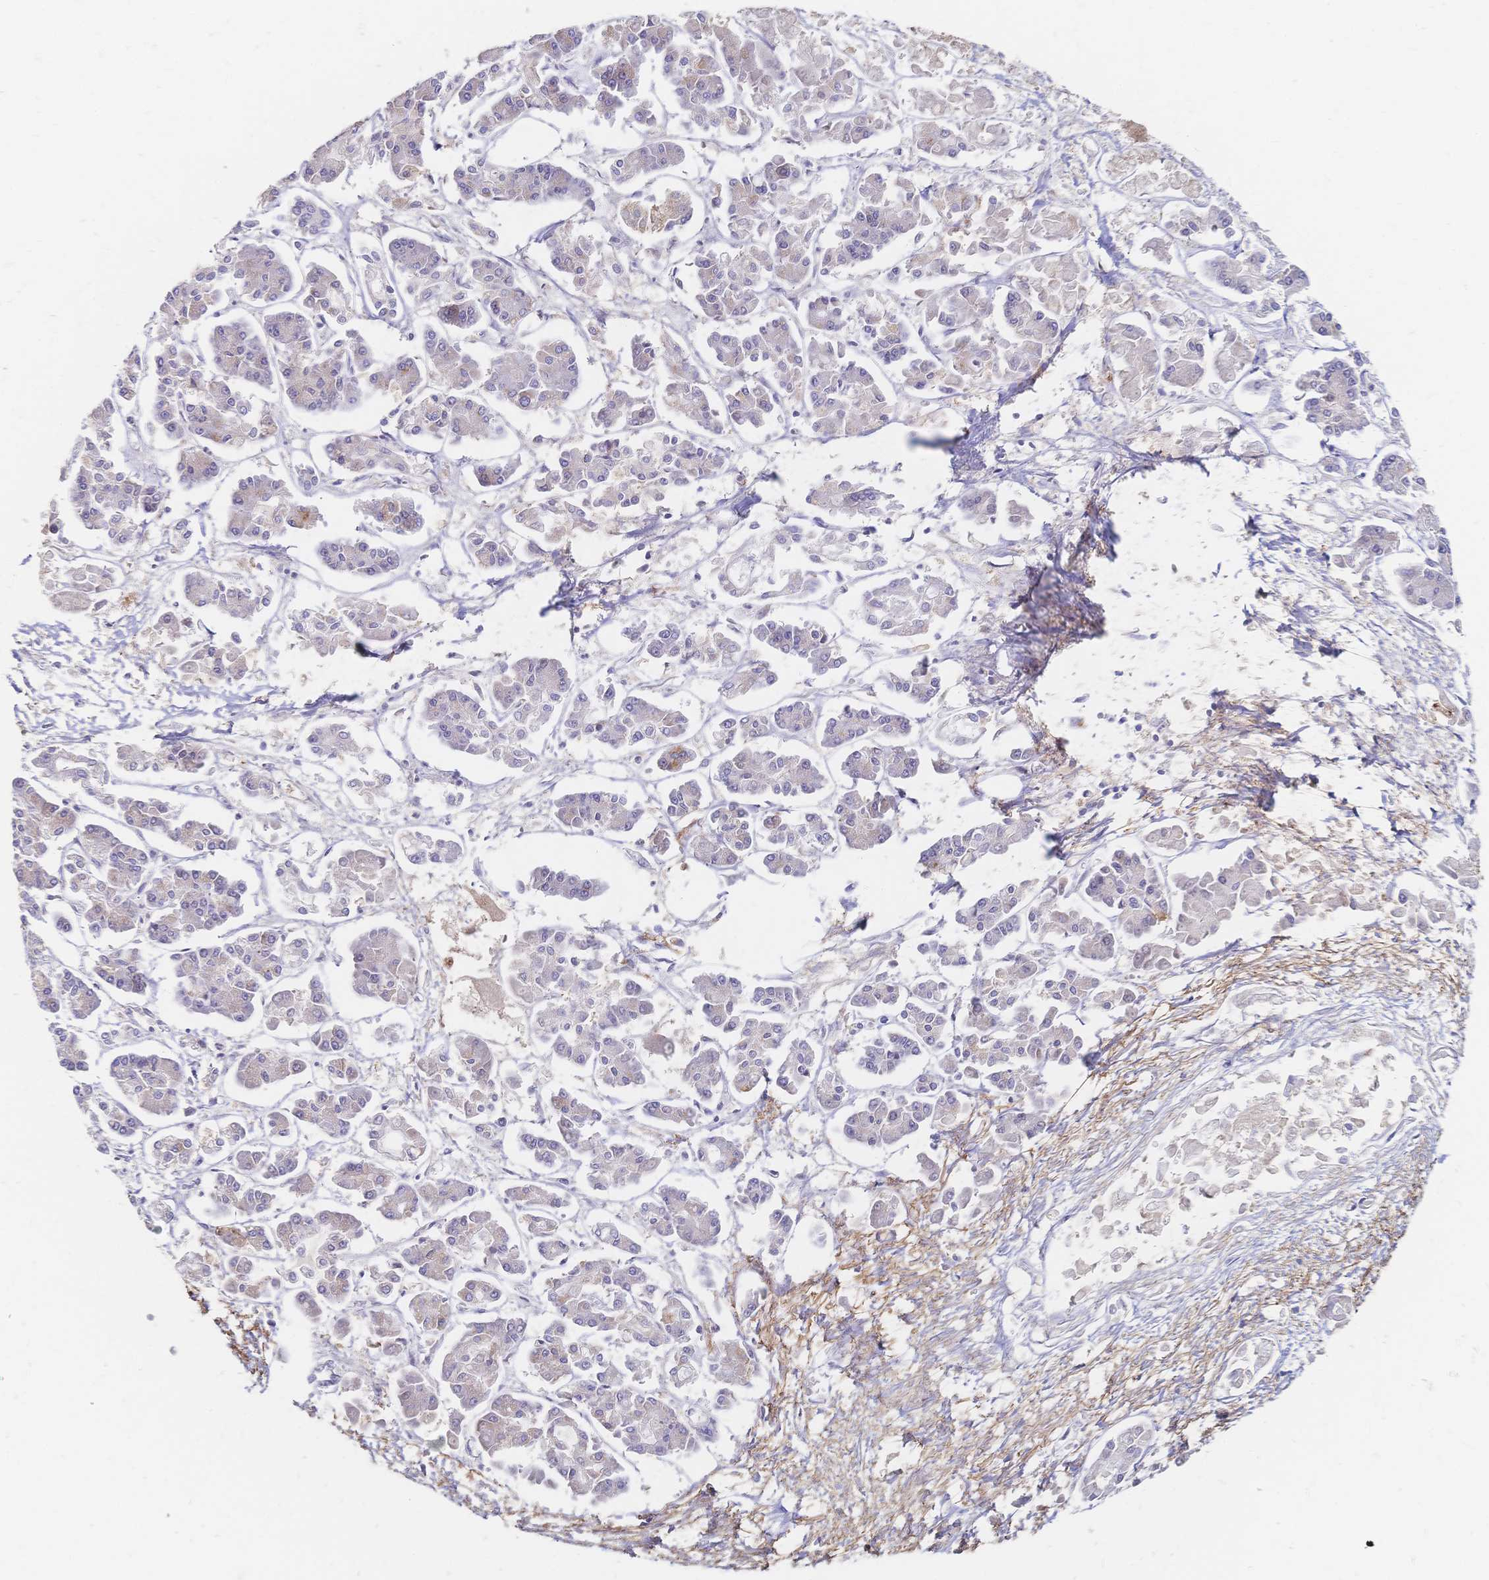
{"staining": {"intensity": "weak", "quantity": "<25%", "location": "cytoplasmic/membranous"}, "tissue": "pancreatic cancer", "cell_type": "Tumor cells", "image_type": "cancer", "snomed": [{"axis": "morphology", "description": "Adenocarcinoma, NOS"}, {"axis": "topography", "description": "Pancreas"}], "caption": "IHC histopathology image of human adenocarcinoma (pancreatic) stained for a protein (brown), which reveals no positivity in tumor cells.", "gene": "VWC2L", "patient": {"sex": "male", "age": 85}}